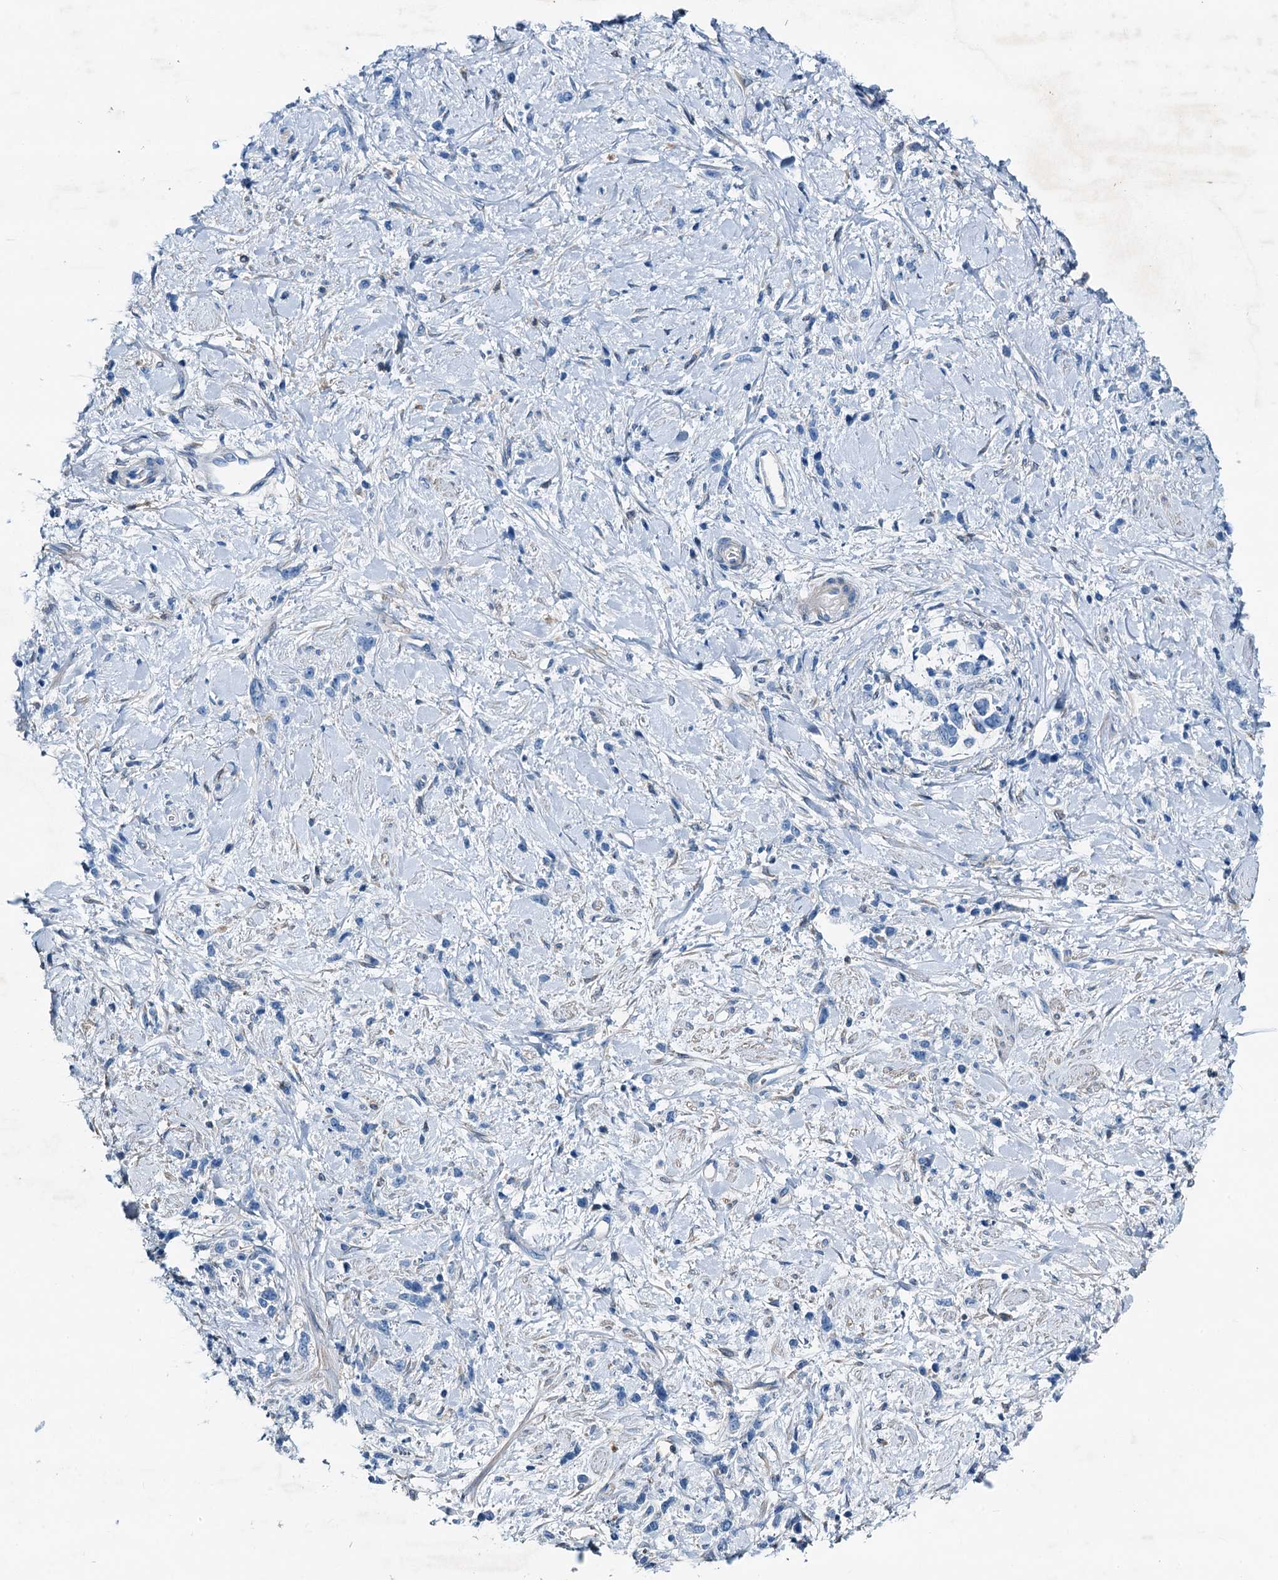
{"staining": {"intensity": "negative", "quantity": "none", "location": "none"}, "tissue": "stomach cancer", "cell_type": "Tumor cells", "image_type": "cancer", "snomed": [{"axis": "morphology", "description": "Adenocarcinoma, NOS"}, {"axis": "topography", "description": "Stomach"}], "caption": "The immunohistochemistry image has no significant expression in tumor cells of stomach cancer (adenocarcinoma) tissue.", "gene": "RAB3IL1", "patient": {"sex": "female", "age": 60}}